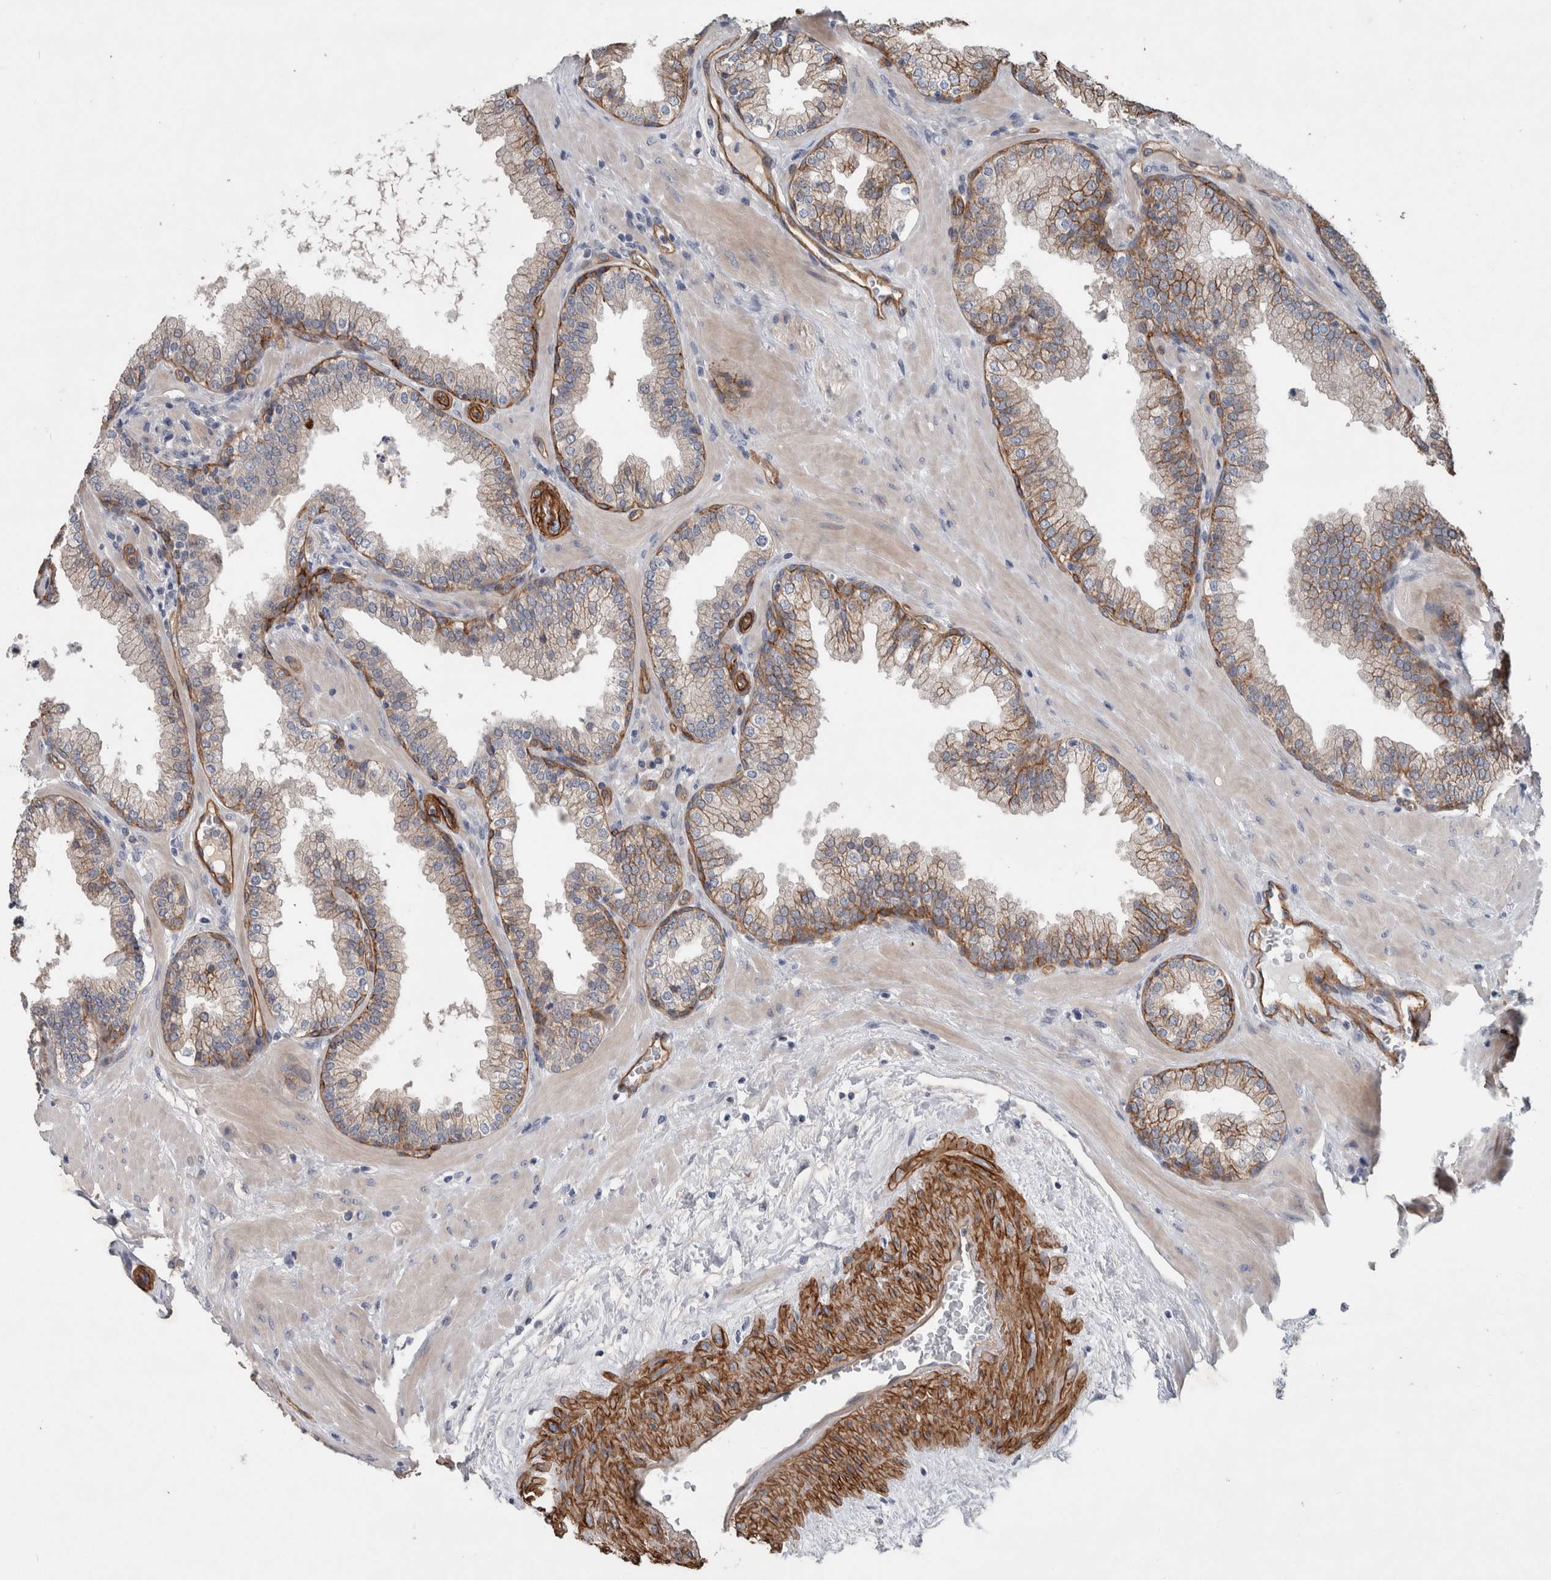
{"staining": {"intensity": "moderate", "quantity": "25%-75%", "location": "cytoplasmic/membranous"}, "tissue": "prostate", "cell_type": "Glandular cells", "image_type": "normal", "snomed": [{"axis": "morphology", "description": "Normal tissue, NOS"}, {"axis": "topography", "description": "Prostate"}], "caption": "Prostate stained for a protein demonstrates moderate cytoplasmic/membranous positivity in glandular cells.", "gene": "BCAM", "patient": {"sex": "male", "age": 51}}